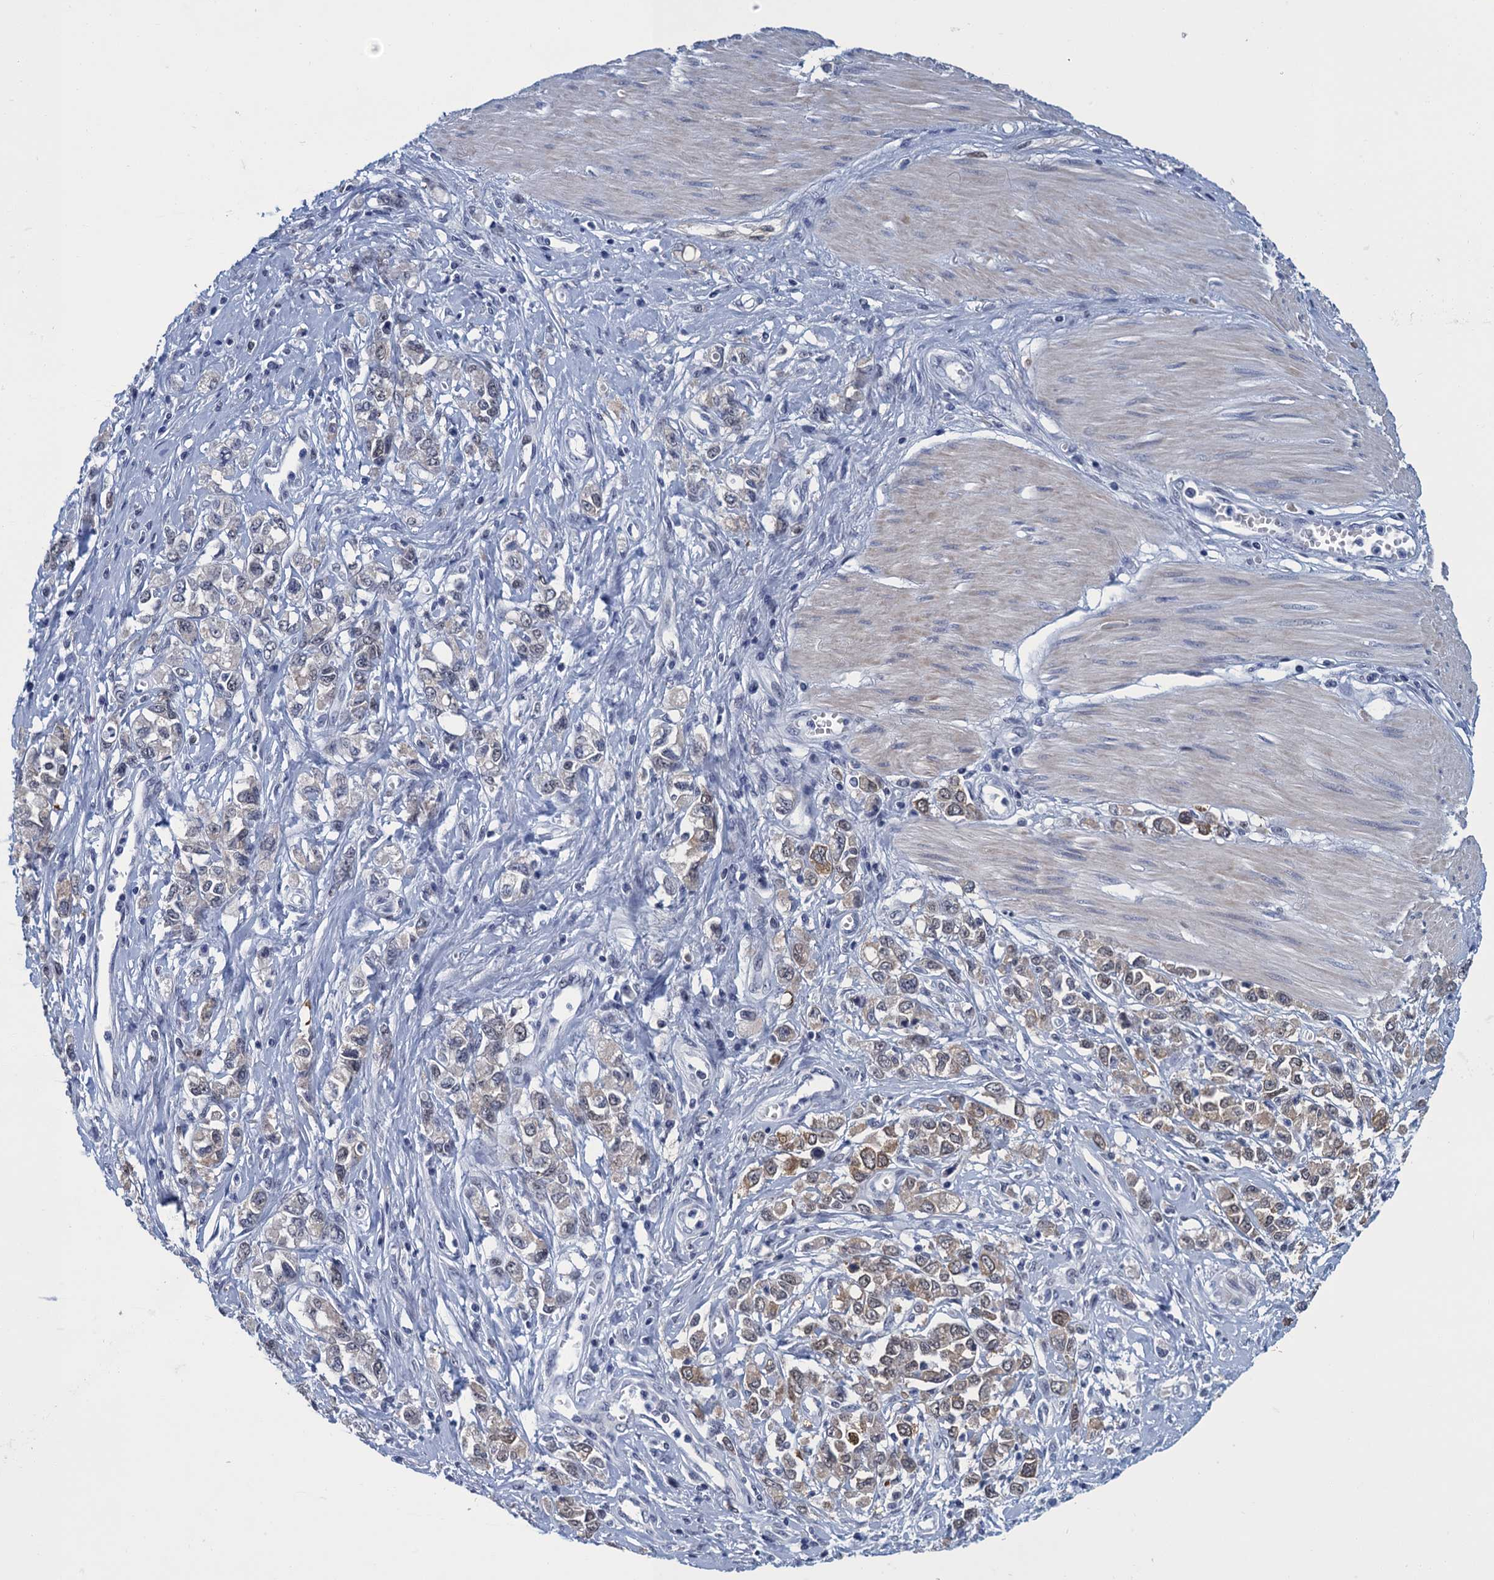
{"staining": {"intensity": "moderate", "quantity": "<25%", "location": "cytoplasmic/membranous"}, "tissue": "stomach cancer", "cell_type": "Tumor cells", "image_type": "cancer", "snomed": [{"axis": "morphology", "description": "Adenocarcinoma, NOS"}, {"axis": "topography", "description": "Stomach"}], "caption": "Tumor cells demonstrate low levels of moderate cytoplasmic/membranous expression in approximately <25% of cells in human stomach adenocarcinoma. The protein of interest is shown in brown color, while the nuclei are stained blue.", "gene": "GINS3", "patient": {"sex": "female", "age": 76}}